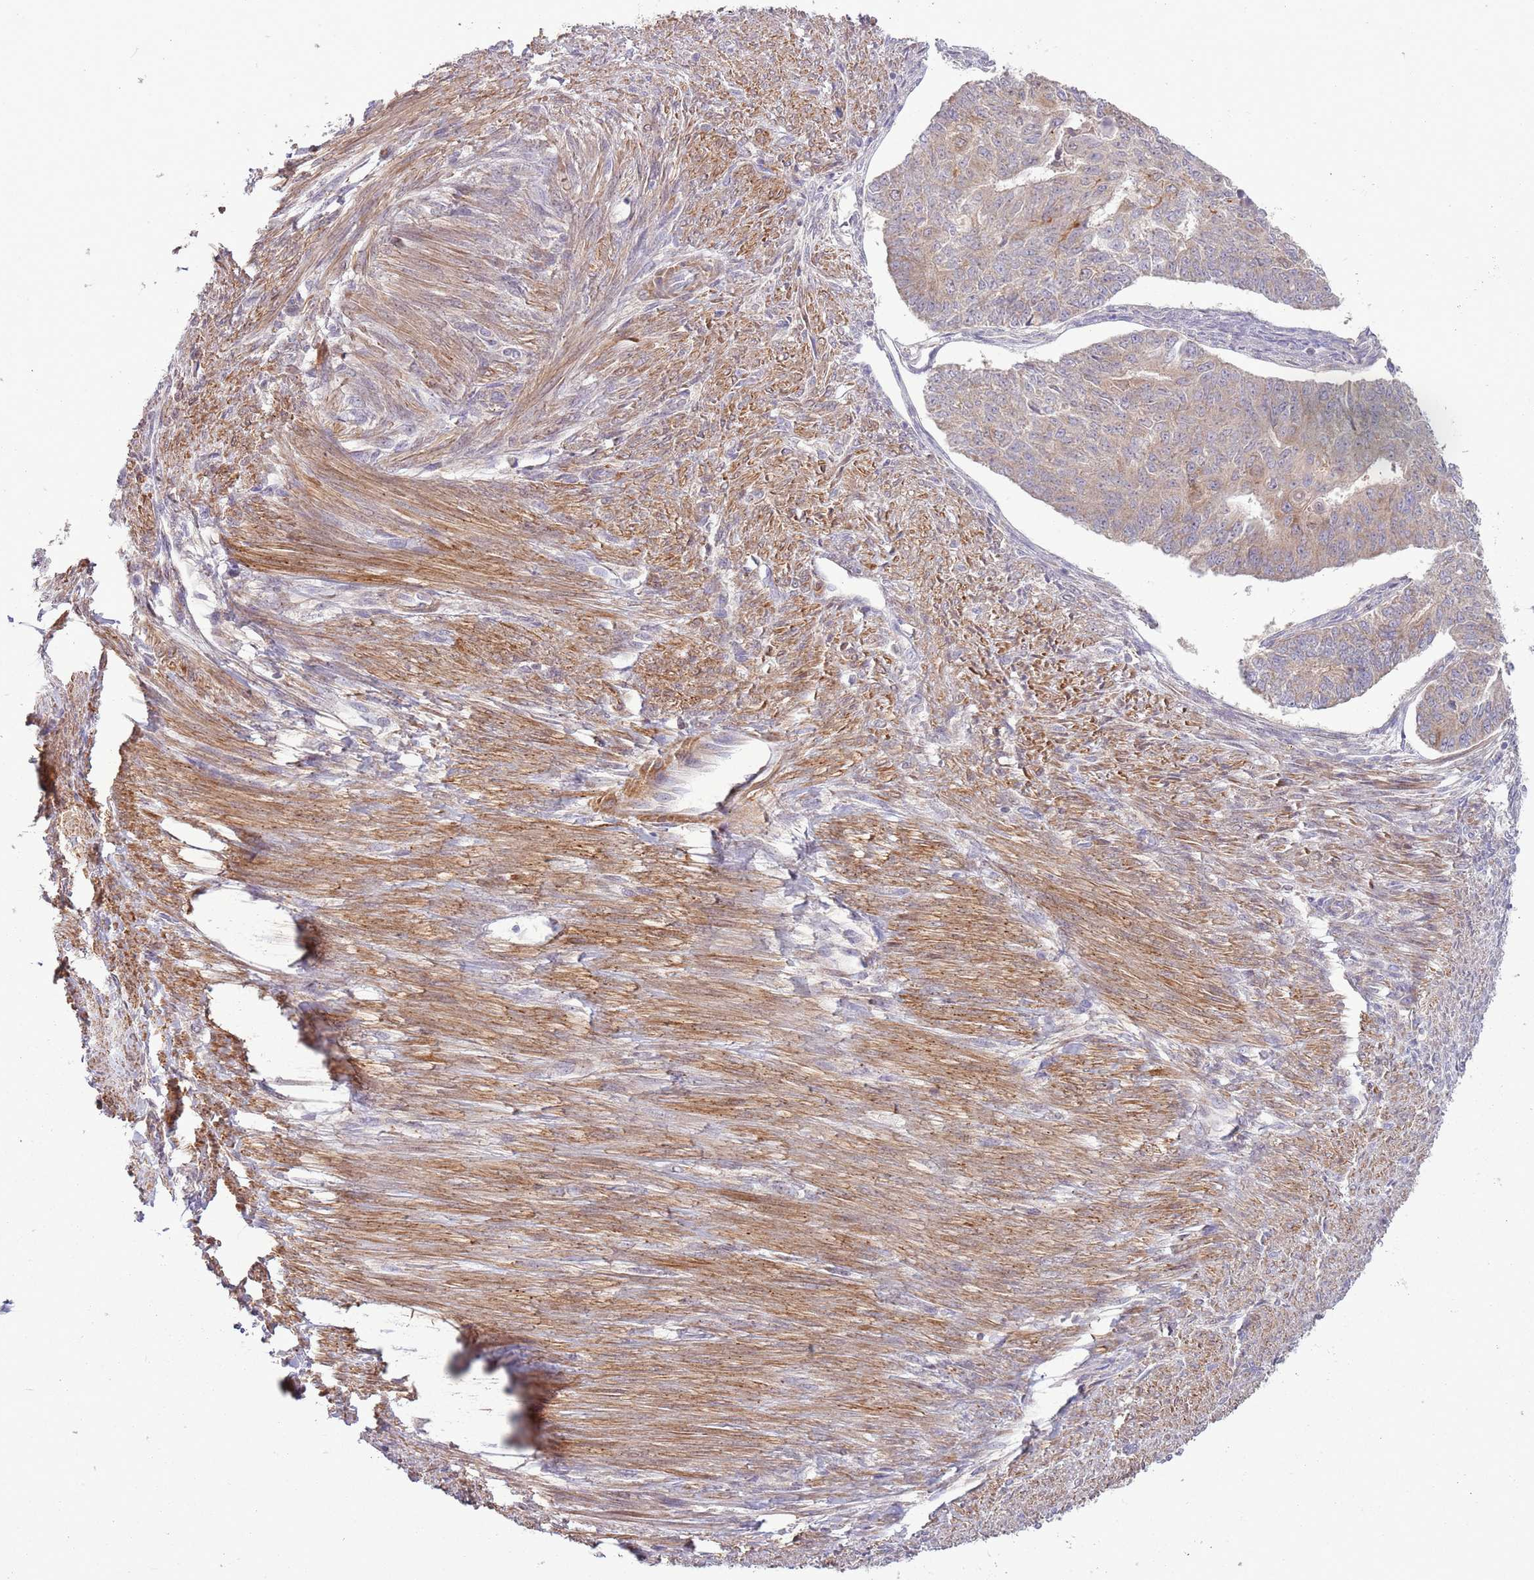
{"staining": {"intensity": "moderate", "quantity": "25%-75%", "location": "cytoplasmic/membranous"}, "tissue": "endometrial cancer", "cell_type": "Tumor cells", "image_type": "cancer", "snomed": [{"axis": "morphology", "description": "Adenocarcinoma, NOS"}, {"axis": "topography", "description": "Endometrium"}], "caption": "This is a micrograph of IHC staining of adenocarcinoma (endometrial), which shows moderate staining in the cytoplasmic/membranous of tumor cells.", "gene": "DTD2", "patient": {"sex": "female", "age": 32}}